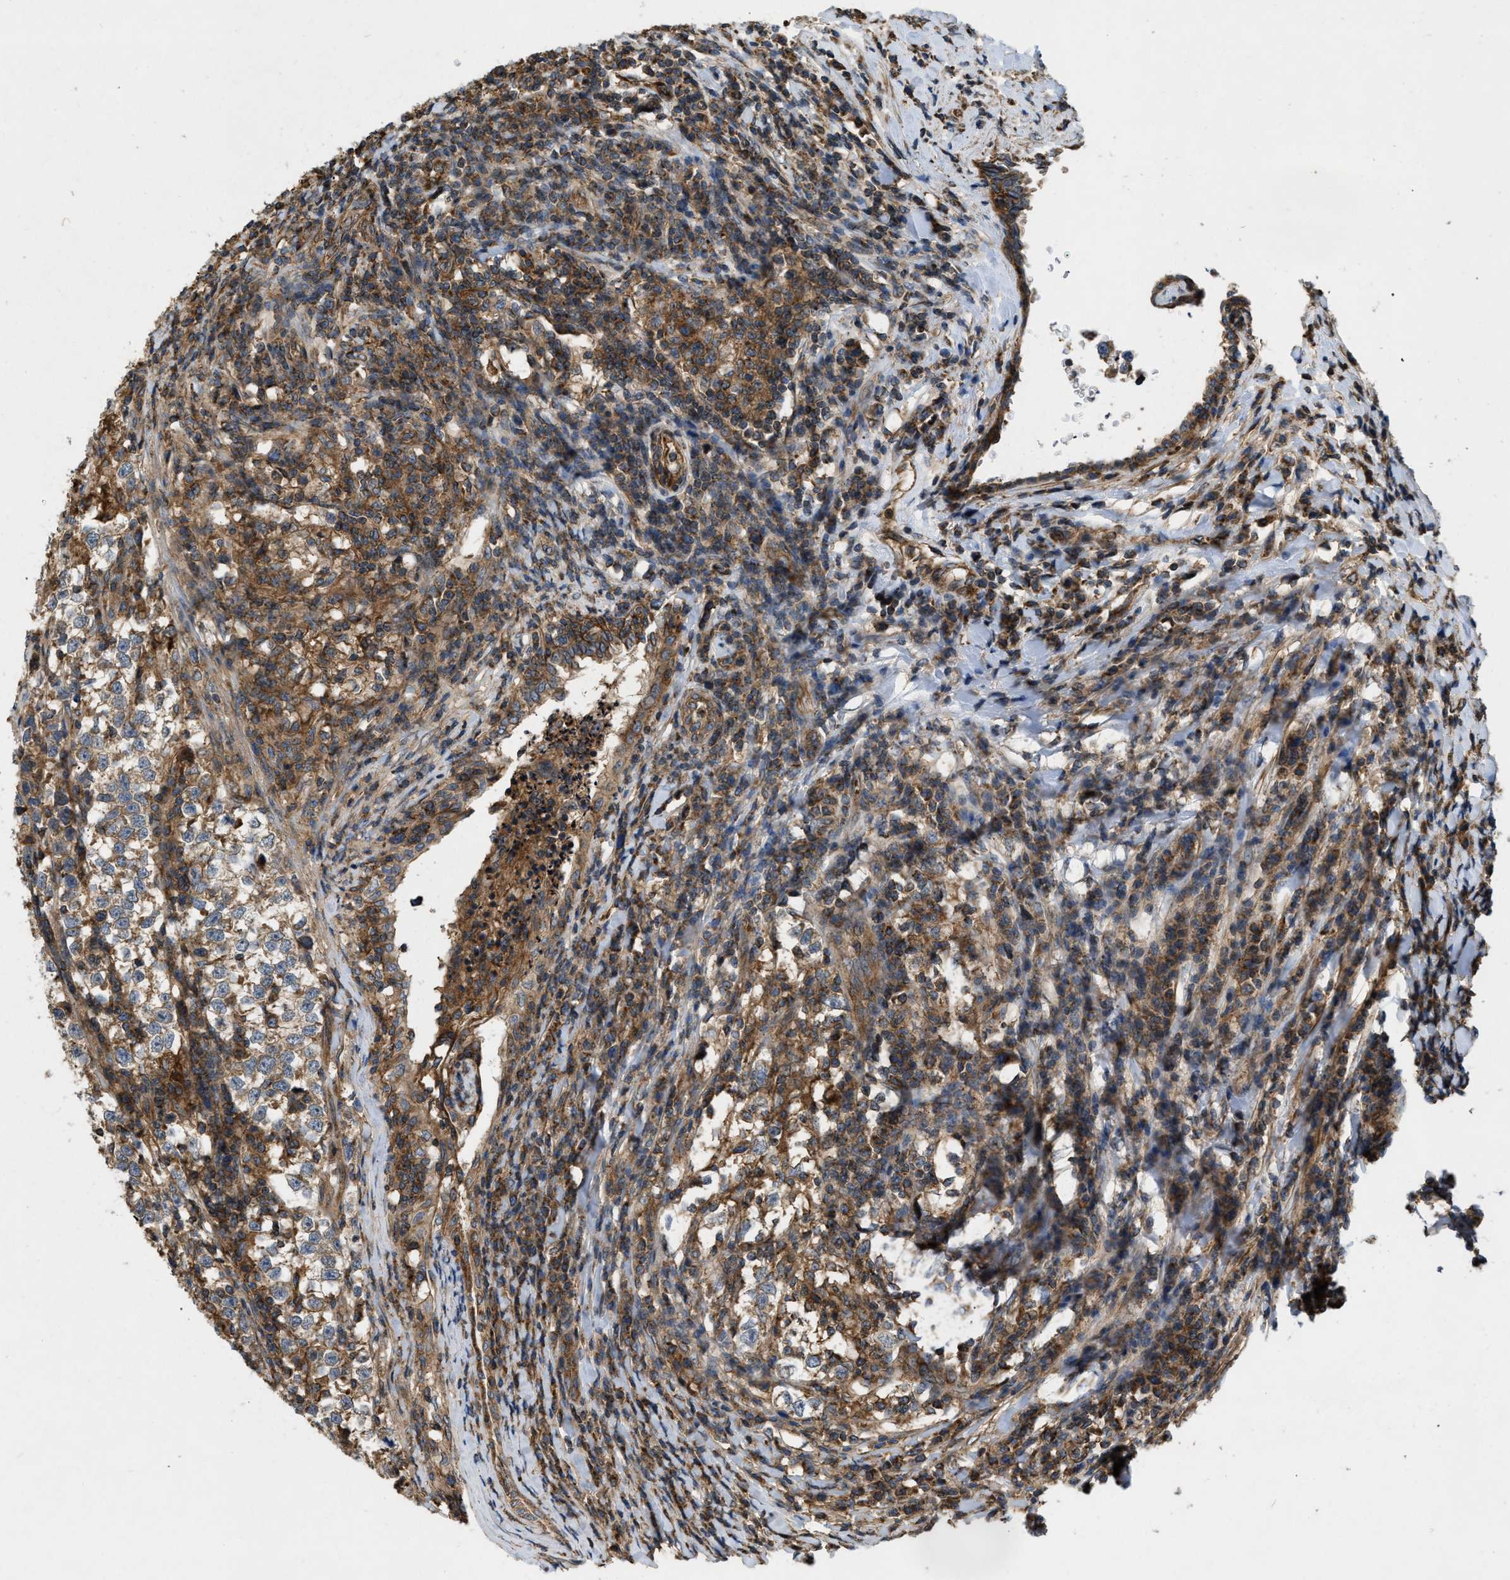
{"staining": {"intensity": "moderate", "quantity": ">75%", "location": "cytoplasmic/membranous"}, "tissue": "testis cancer", "cell_type": "Tumor cells", "image_type": "cancer", "snomed": [{"axis": "morphology", "description": "Normal tissue, NOS"}, {"axis": "morphology", "description": "Seminoma, NOS"}, {"axis": "topography", "description": "Testis"}], "caption": "Immunohistochemistry (IHC) of testis seminoma demonstrates medium levels of moderate cytoplasmic/membranous positivity in about >75% of tumor cells.", "gene": "GNB4", "patient": {"sex": "male", "age": 43}}